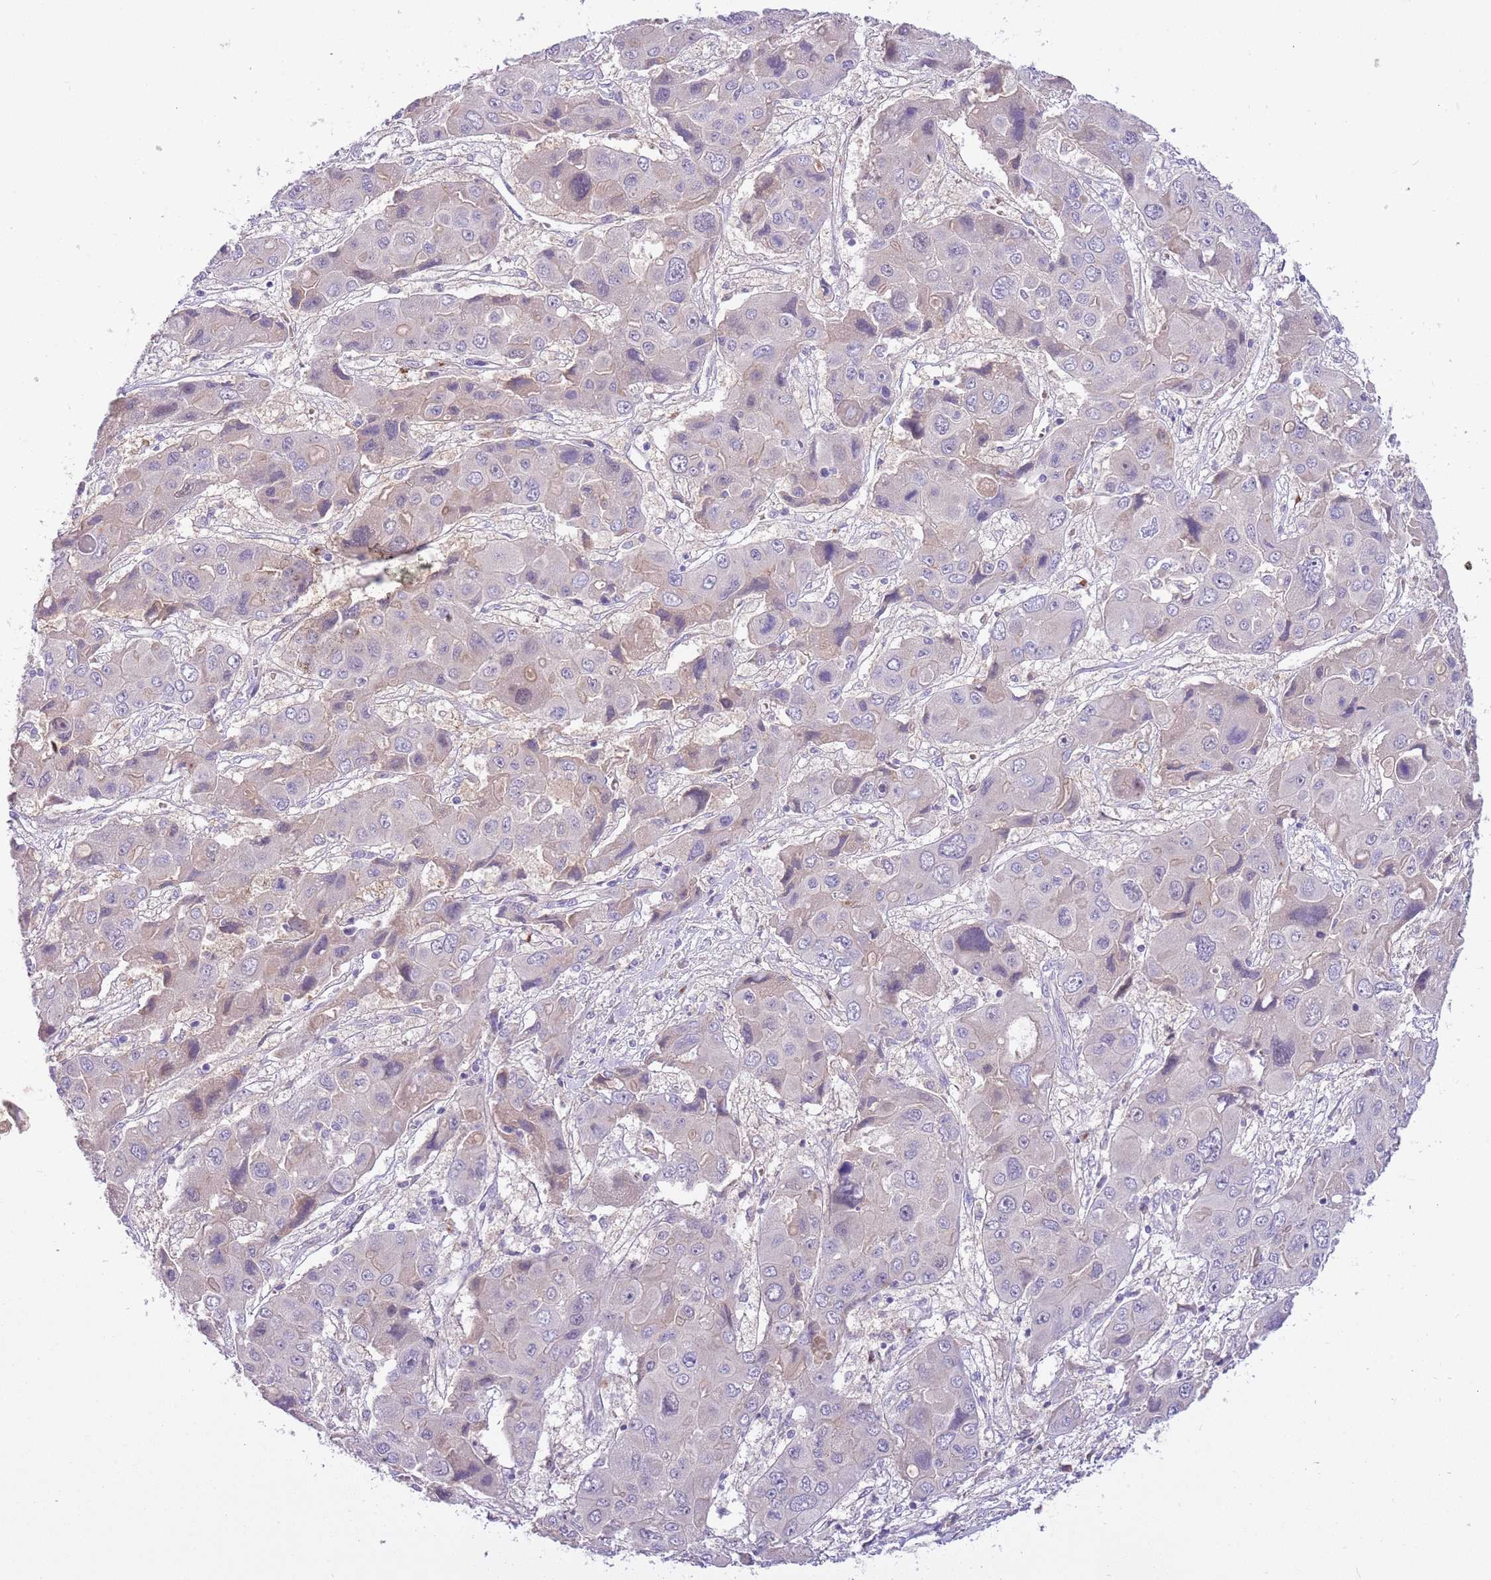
{"staining": {"intensity": "negative", "quantity": "none", "location": "none"}, "tissue": "liver cancer", "cell_type": "Tumor cells", "image_type": "cancer", "snomed": [{"axis": "morphology", "description": "Cholangiocarcinoma"}, {"axis": "topography", "description": "Liver"}], "caption": "A histopathology image of human liver cancer is negative for staining in tumor cells. (DAB (3,3'-diaminobenzidine) IHC with hematoxylin counter stain).", "gene": "CFAP73", "patient": {"sex": "male", "age": 67}}